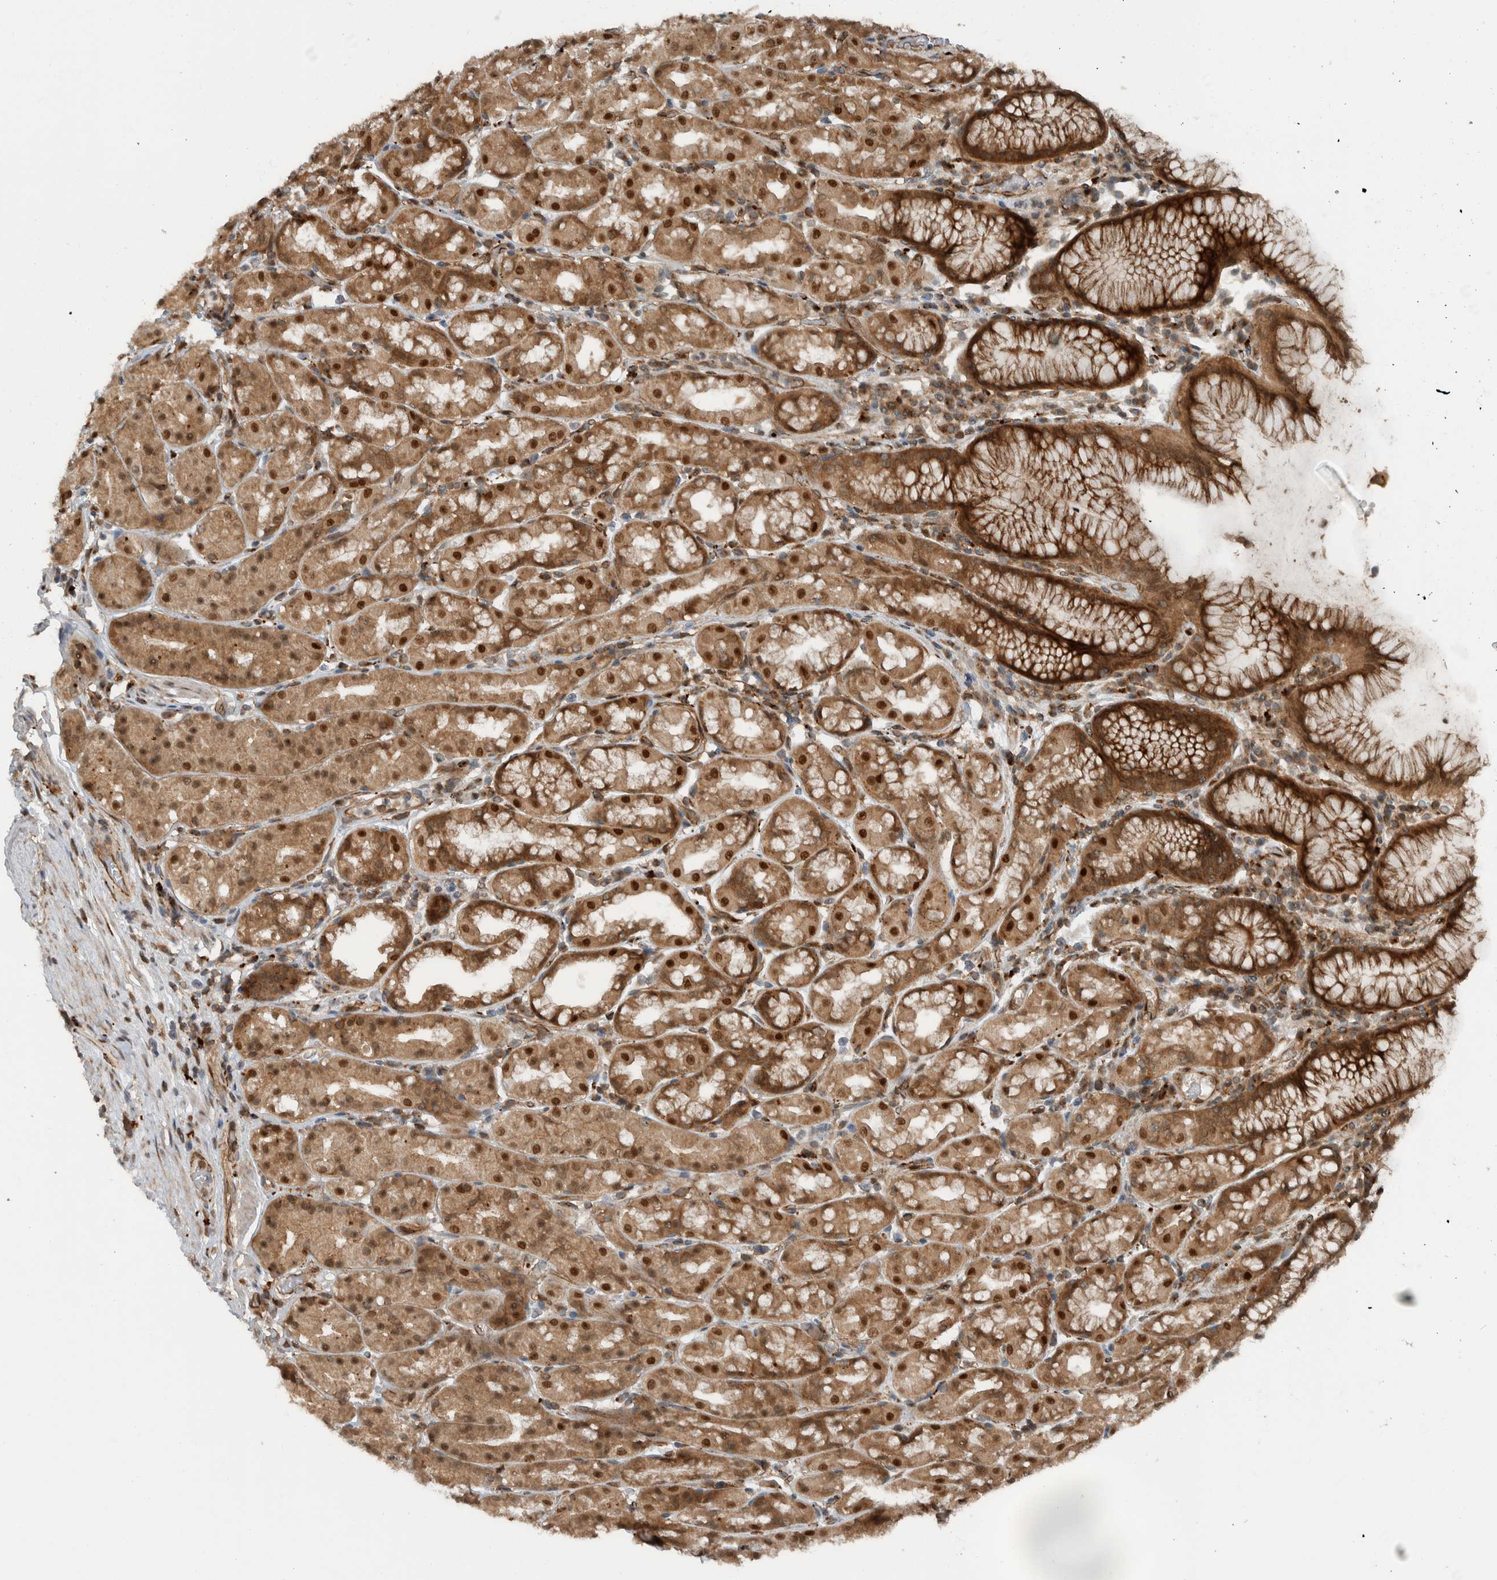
{"staining": {"intensity": "strong", "quantity": ">75%", "location": "cytoplasmic/membranous,nuclear"}, "tissue": "stomach", "cell_type": "Glandular cells", "image_type": "normal", "snomed": [{"axis": "morphology", "description": "Normal tissue, NOS"}, {"axis": "topography", "description": "Stomach, lower"}], "caption": "This is an image of immunohistochemistry (IHC) staining of benign stomach, which shows strong staining in the cytoplasmic/membranous,nuclear of glandular cells.", "gene": "GIGYF1", "patient": {"sex": "female", "age": 56}}